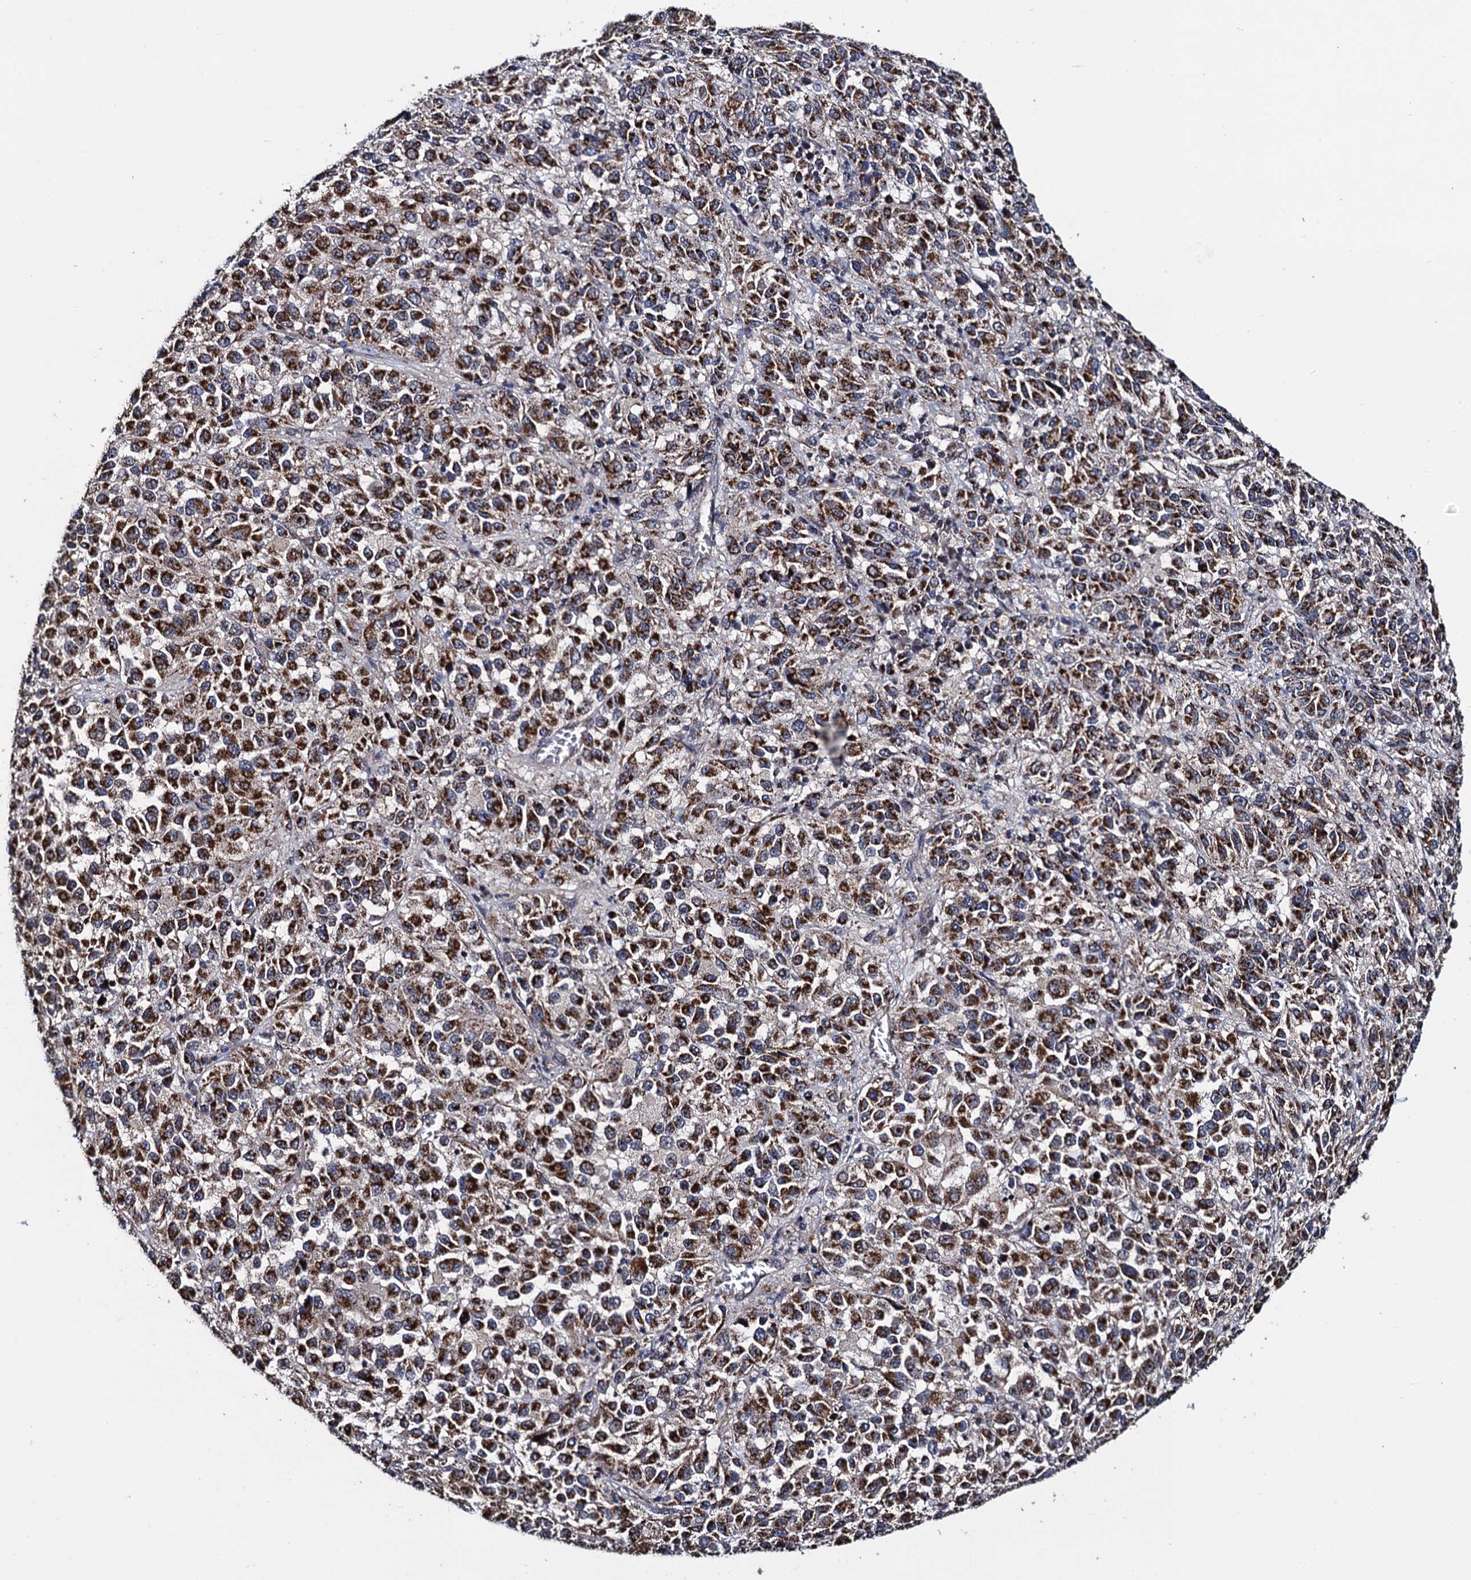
{"staining": {"intensity": "strong", "quantity": ">75%", "location": "cytoplasmic/membranous"}, "tissue": "melanoma", "cell_type": "Tumor cells", "image_type": "cancer", "snomed": [{"axis": "morphology", "description": "Malignant melanoma, Metastatic site"}, {"axis": "topography", "description": "Lung"}], "caption": "Malignant melanoma (metastatic site) stained for a protein displays strong cytoplasmic/membranous positivity in tumor cells.", "gene": "PTCD3", "patient": {"sex": "male", "age": 64}}